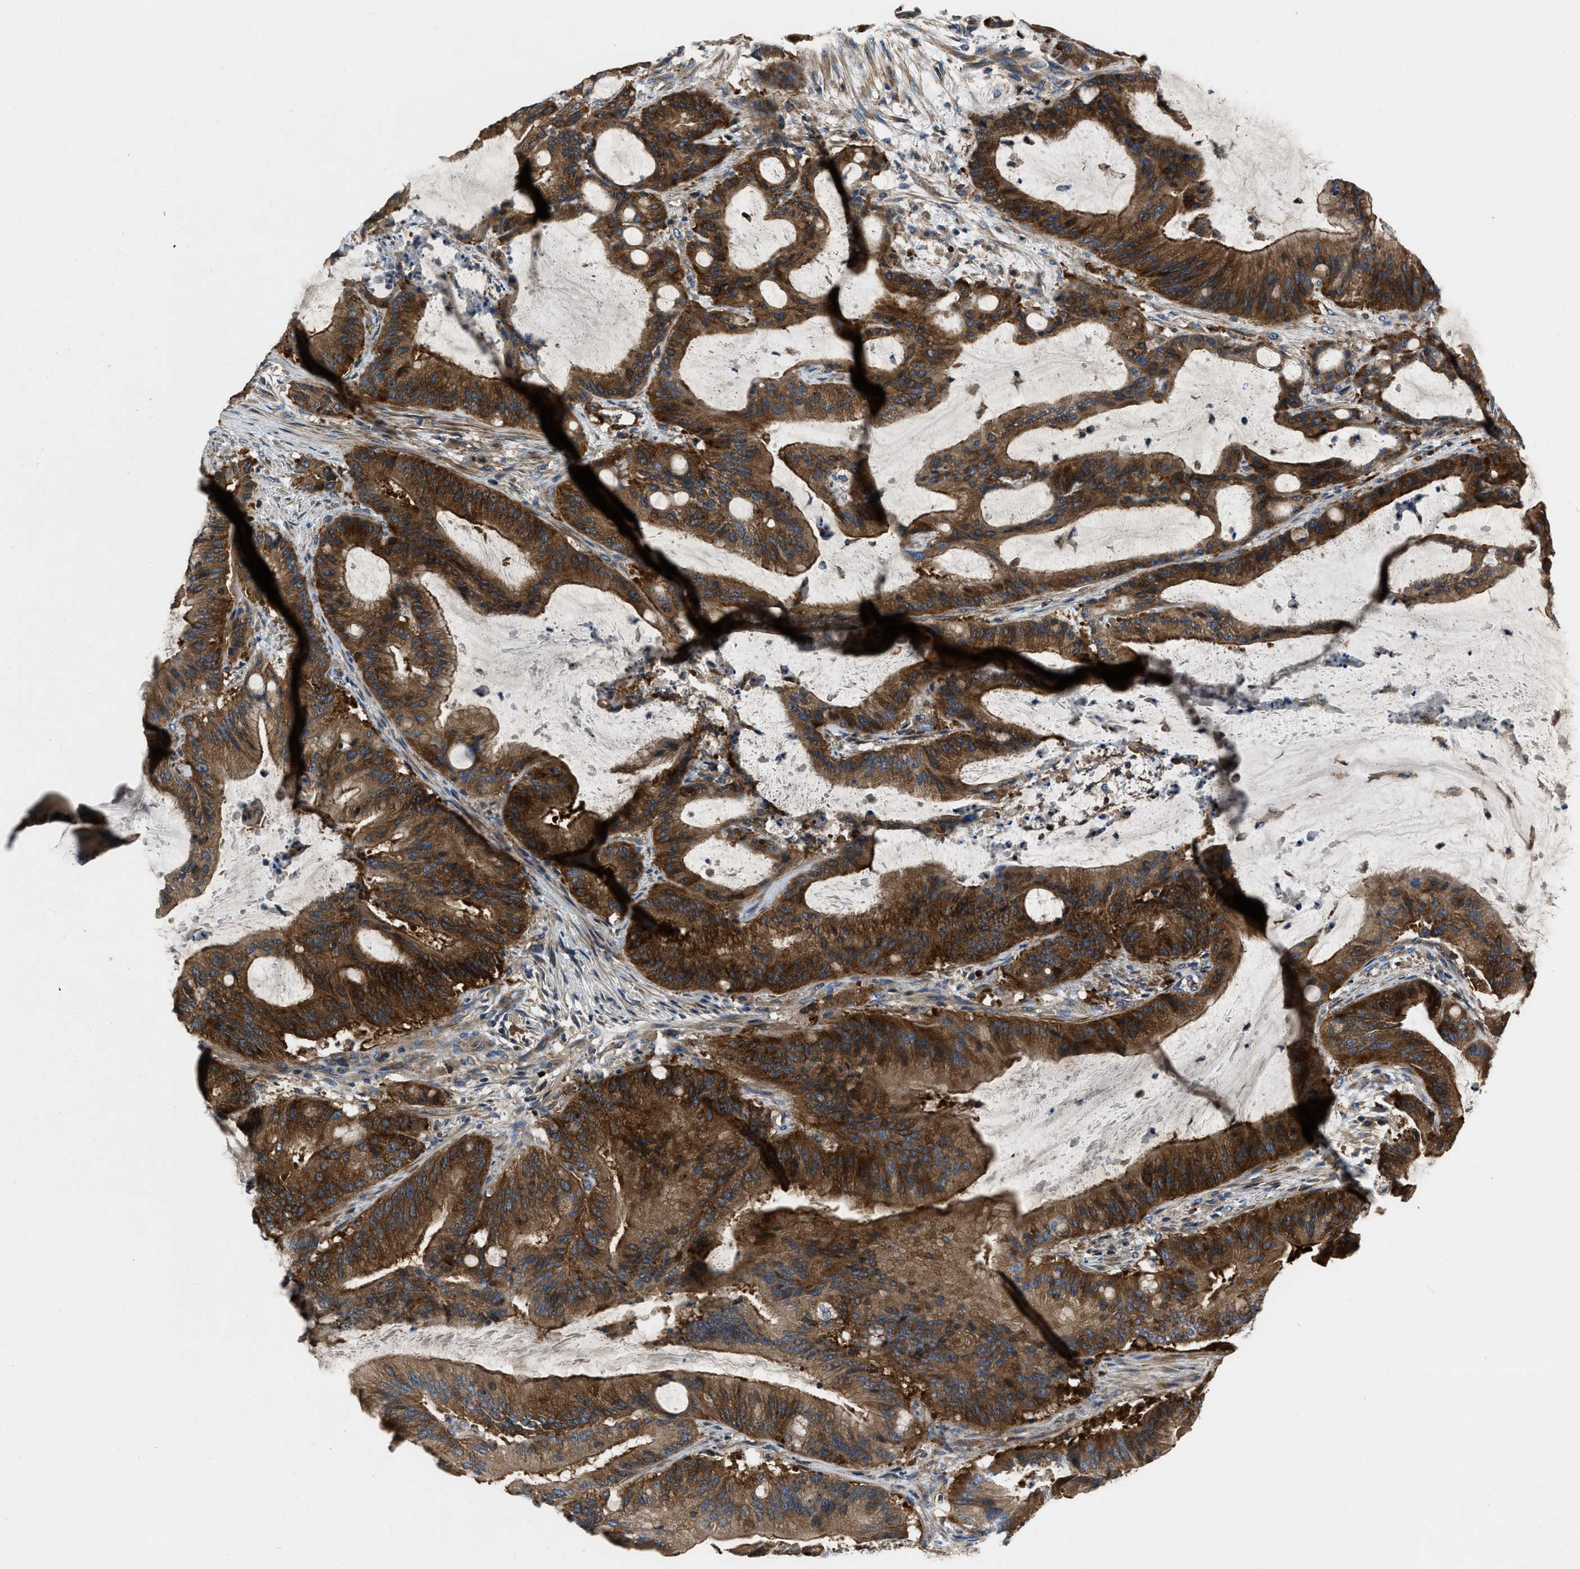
{"staining": {"intensity": "strong", "quantity": ">75%", "location": "cytoplasmic/membranous"}, "tissue": "liver cancer", "cell_type": "Tumor cells", "image_type": "cancer", "snomed": [{"axis": "morphology", "description": "Normal tissue, NOS"}, {"axis": "morphology", "description": "Cholangiocarcinoma"}, {"axis": "topography", "description": "Liver"}, {"axis": "topography", "description": "Peripheral nerve tissue"}], "caption": "Immunohistochemistry (IHC) staining of liver cancer, which reveals high levels of strong cytoplasmic/membranous expression in about >75% of tumor cells indicating strong cytoplasmic/membranous protein positivity. The staining was performed using DAB (3,3'-diaminobenzidine) (brown) for protein detection and nuclei were counterstained in hematoxylin (blue).", "gene": "YARS1", "patient": {"sex": "female", "age": 73}}